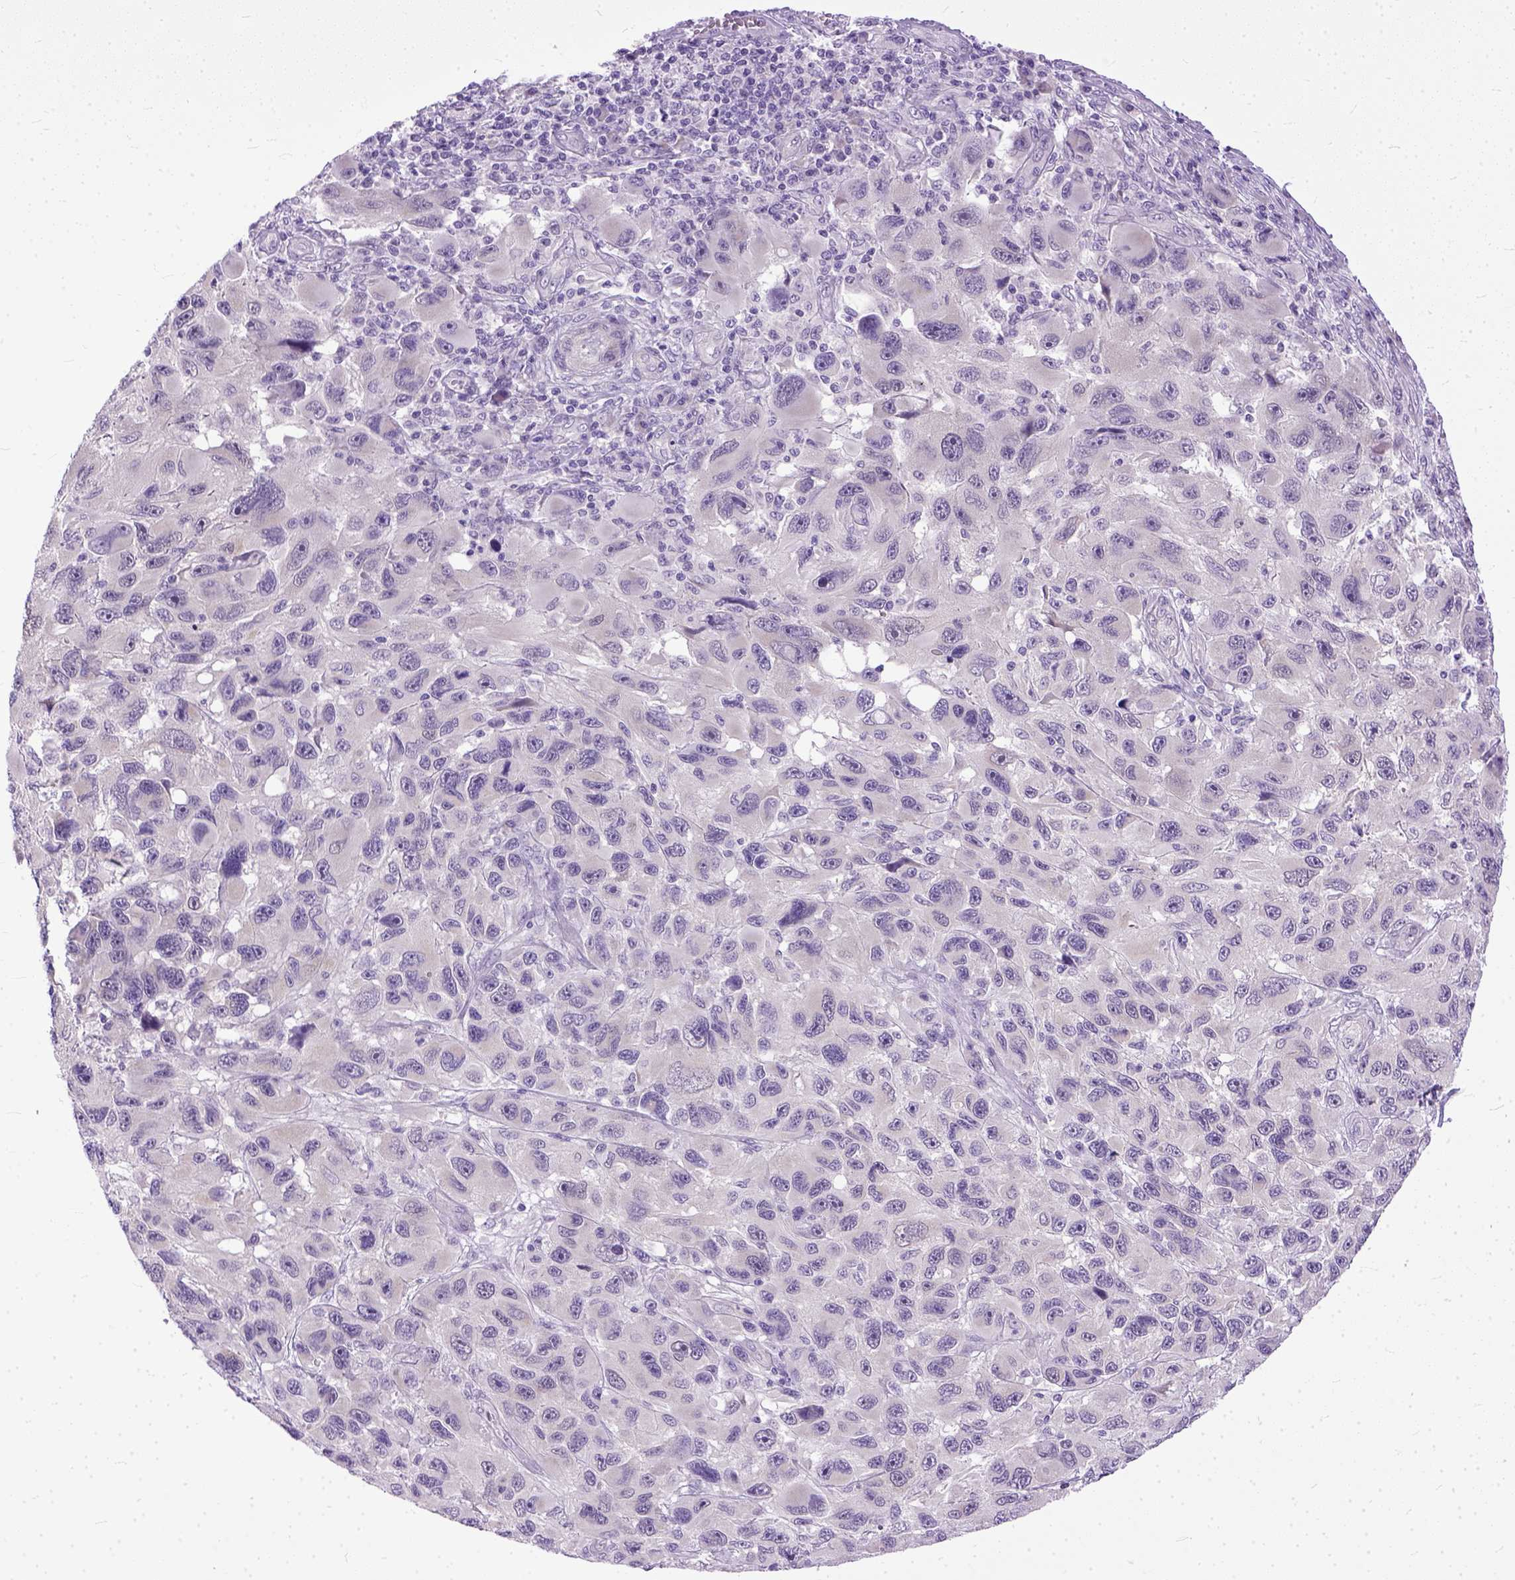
{"staining": {"intensity": "negative", "quantity": "none", "location": "none"}, "tissue": "melanoma", "cell_type": "Tumor cells", "image_type": "cancer", "snomed": [{"axis": "morphology", "description": "Malignant melanoma, NOS"}, {"axis": "topography", "description": "Skin"}], "caption": "Immunohistochemistry (IHC) micrograph of melanoma stained for a protein (brown), which demonstrates no positivity in tumor cells. (DAB immunohistochemistry (IHC) visualized using brightfield microscopy, high magnification).", "gene": "TCEAL7", "patient": {"sex": "male", "age": 53}}